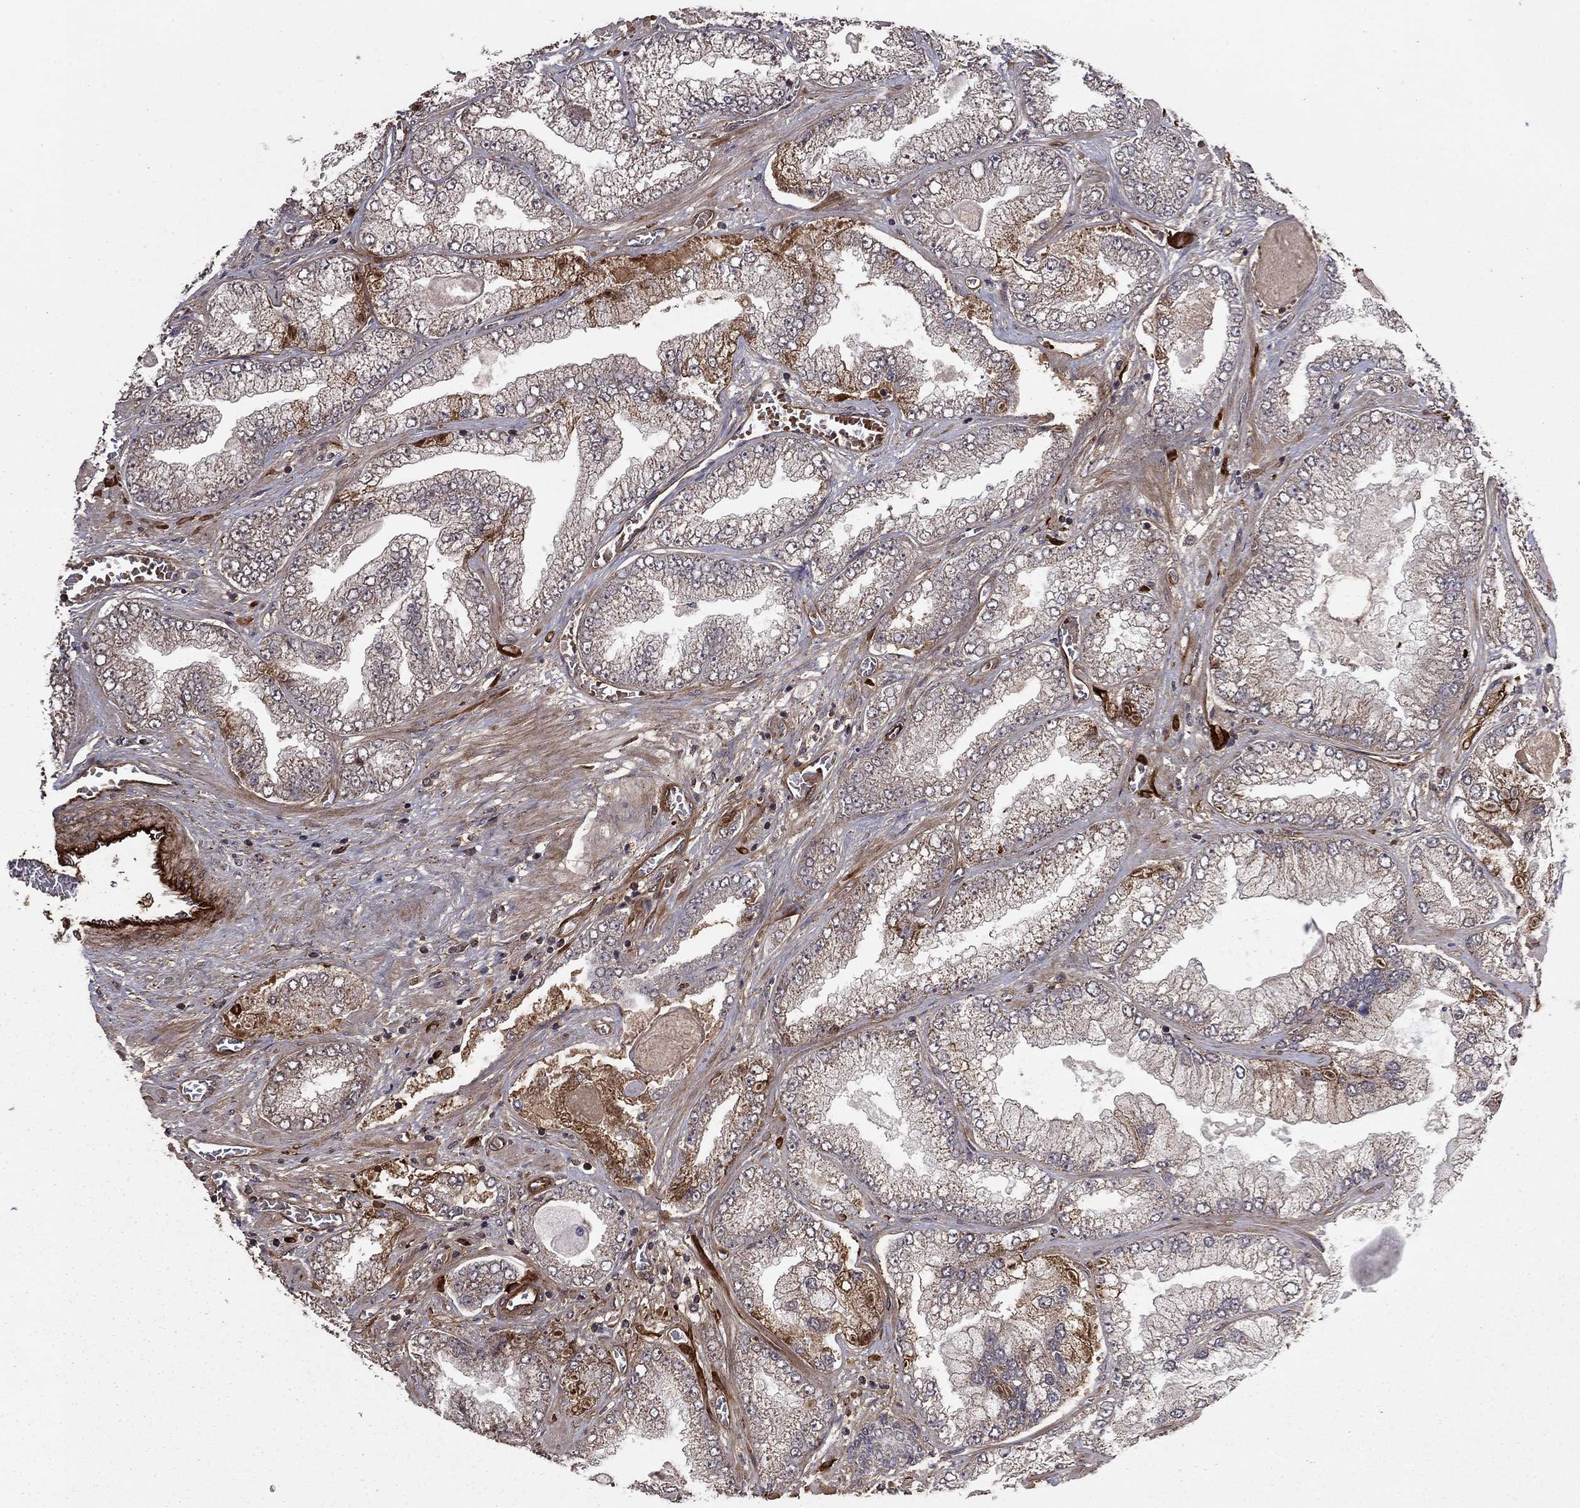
{"staining": {"intensity": "negative", "quantity": "none", "location": "none"}, "tissue": "prostate cancer", "cell_type": "Tumor cells", "image_type": "cancer", "snomed": [{"axis": "morphology", "description": "Adenocarcinoma, Low grade"}, {"axis": "topography", "description": "Prostate"}], "caption": "A histopathology image of human prostate cancer (adenocarcinoma (low-grade)) is negative for staining in tumor cells. (Stains: DAB immunohistochemistry with hematoxylin counter stain, Microscopy: brightfield microscopy at high magnification).", "gene": "COL18A1", "patient": {"sex": "male", "age": 57}}